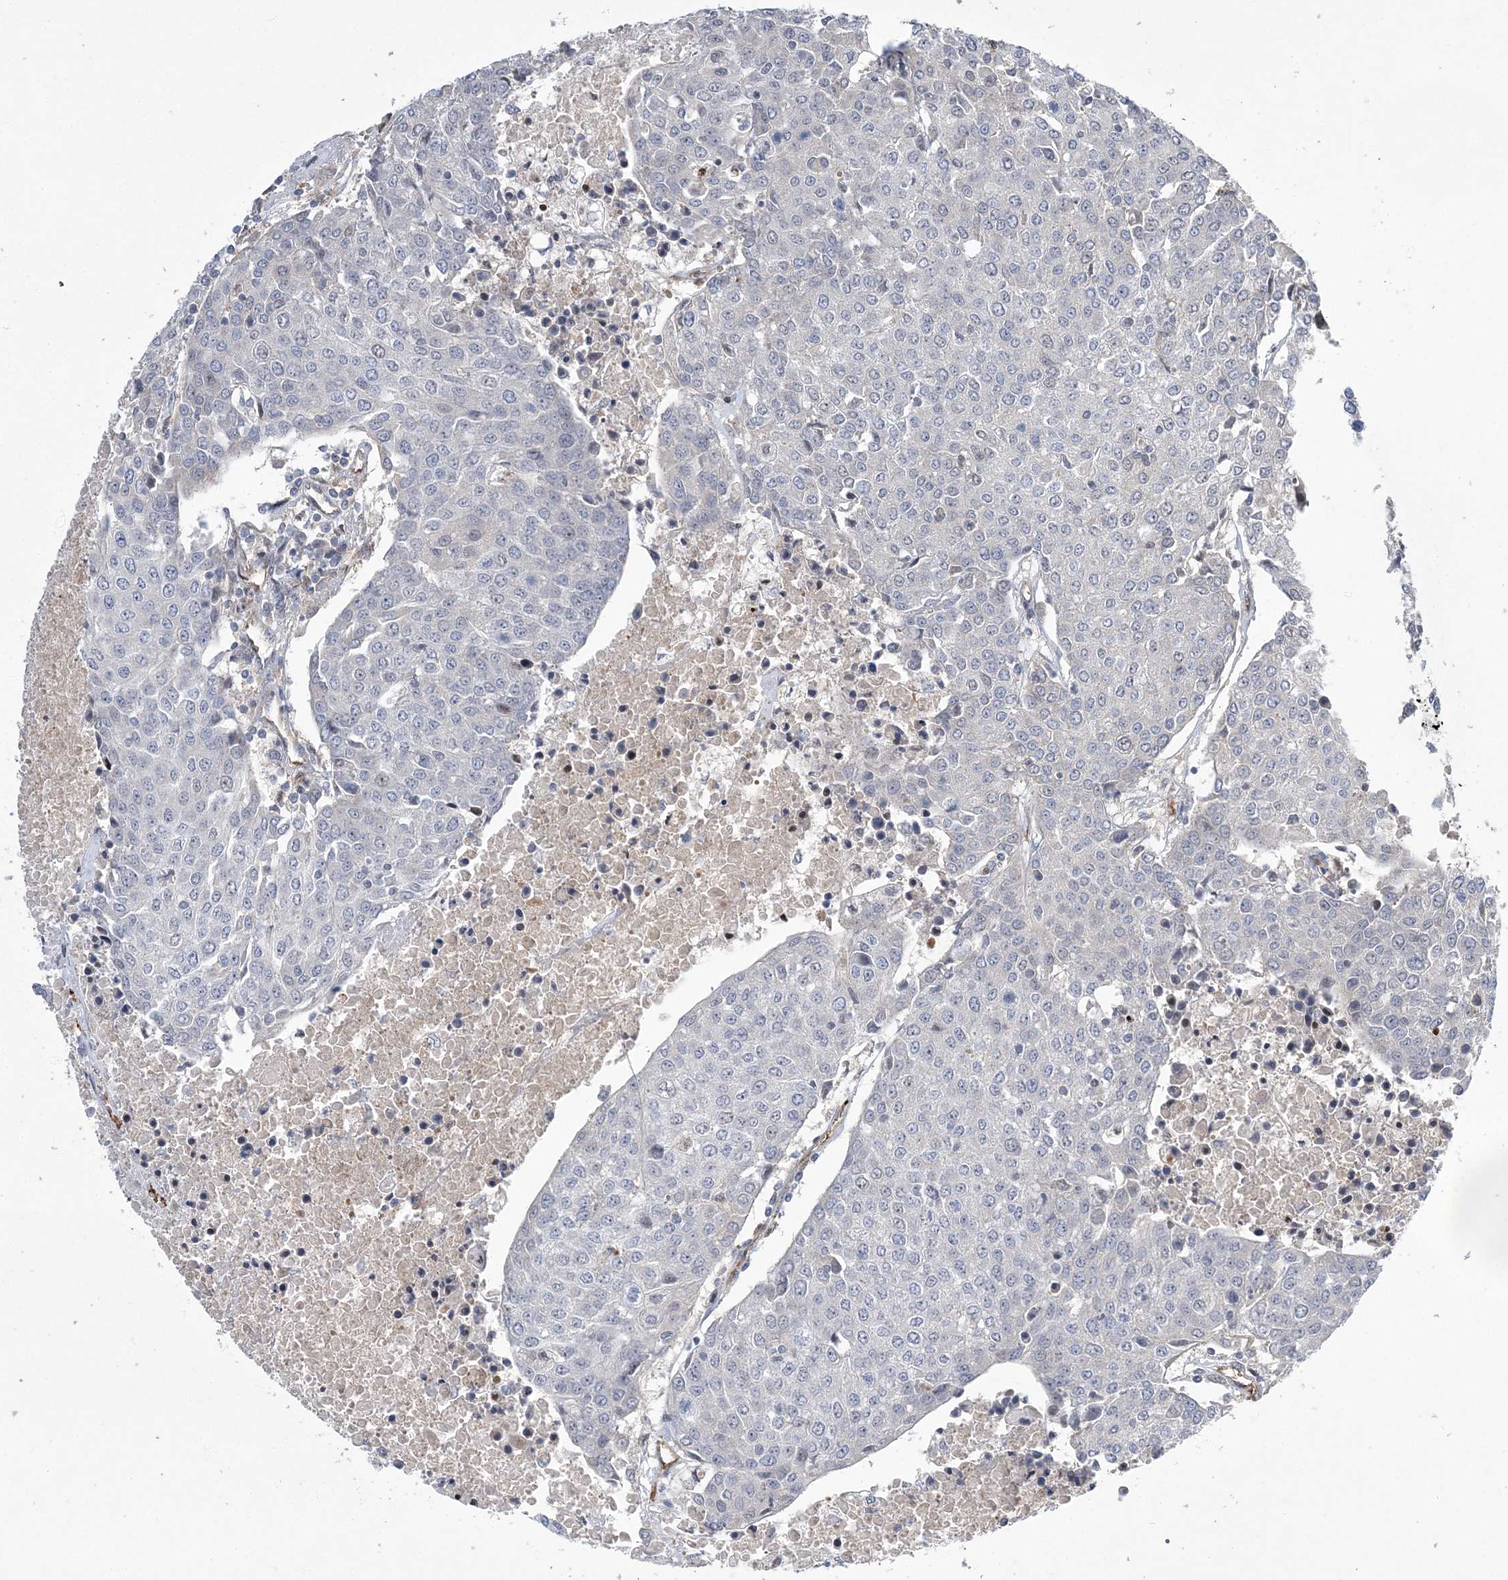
{"staining": {"intensity": "negative", "quantity": "none", "location": "none"}, "tissue": "urothelial cancer", "cell_type": "Tumor cells", "image_type": "cancer", "snomed": [{"axis": "morphology", "description": "Urothelial carcinoma, High grade"}, {"axis": "topography", "description": "Urinary bladder"}], "caption": "Tumor cells show no significant protein staining in urothelial cancer.", "gene": "CALN1", "patient": {"sex": "female", "age": 85}}